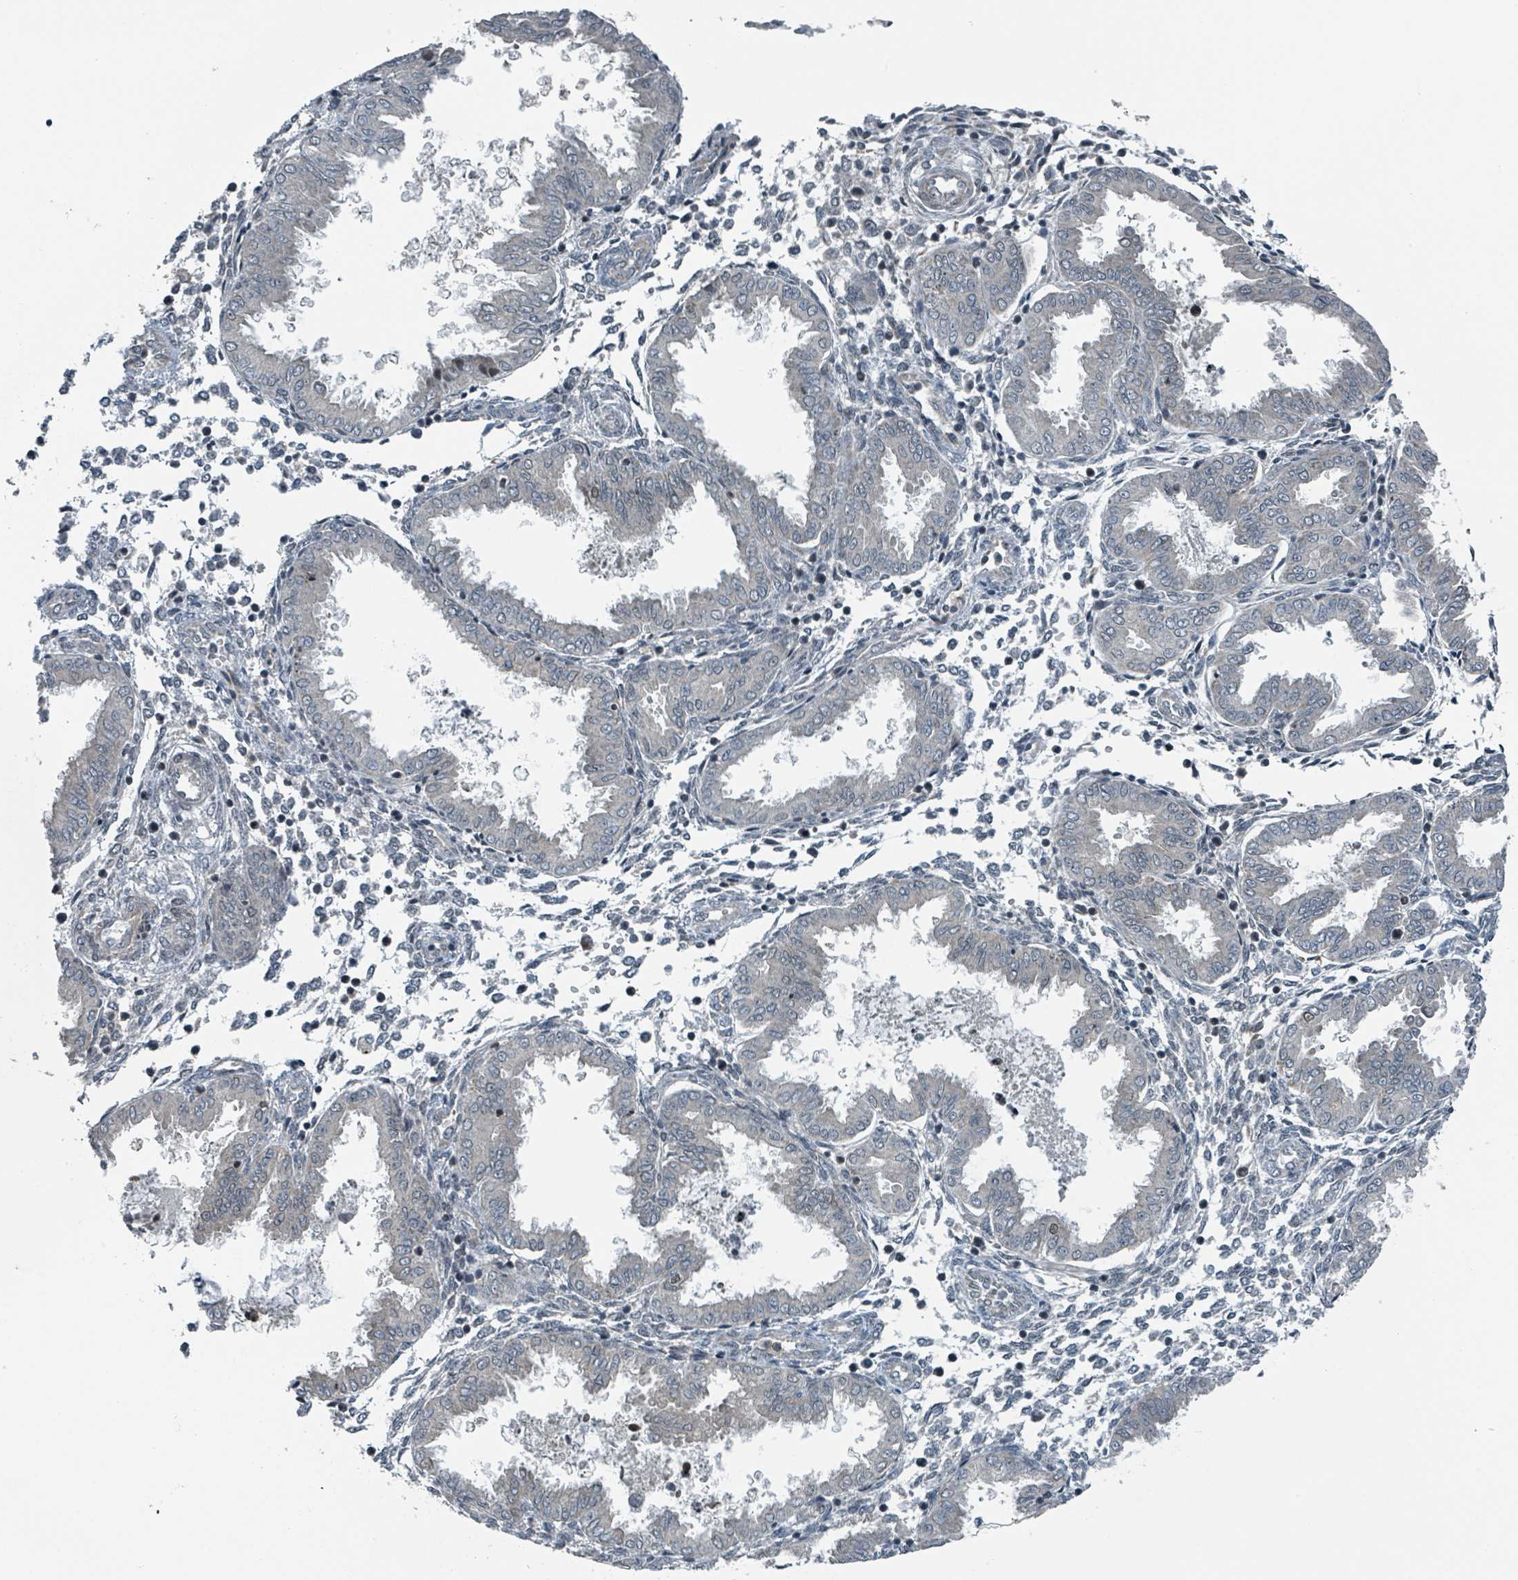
{"staining": {"intensity": "negative", "quantity": "none", "location": "none"}, "tissue": "endometrium", "cell_type": "Cells in endometrial stroma", "image_type": "normal", "snomed": [{"axis": "morphology", "description": "Normal tissue, NOS"}, {"axis": "topography", "description": "Endometrium"}], "caption": "This image is of benign endometrium stained with immunohistochemistry to label a protein in brown with the nuclei are counter-stained blue. There is no expression in cells in endometrial stroma. (Brightfield microscopy of DAB IHC at high magnification).", "gene": "PHIP", "patient": {"sex": "female", "age": 33}}